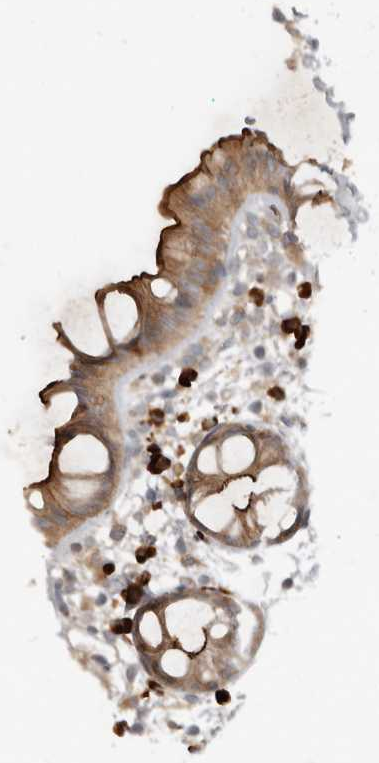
{"staining": {"intensity": "strong", "quantity": "25%-75%", "location": "cytoplasmic/membranous"}, "tissue": "rectum", "cell_type": "Glandular cells", "image_type": "normal", "snomed": [{"axis": "morphology", "description": "Normal tissue, NOS"}, {"axis": "topography", "description": "Rectum"}], "caption": "Human rectum stained with a brown dye demonstrates strong cytoplasmic/membranous positive staining in approximately 25%-75% of glandular cells.", "gene": "TEAD3", "patient": {"sex": "female", "age": 65}}